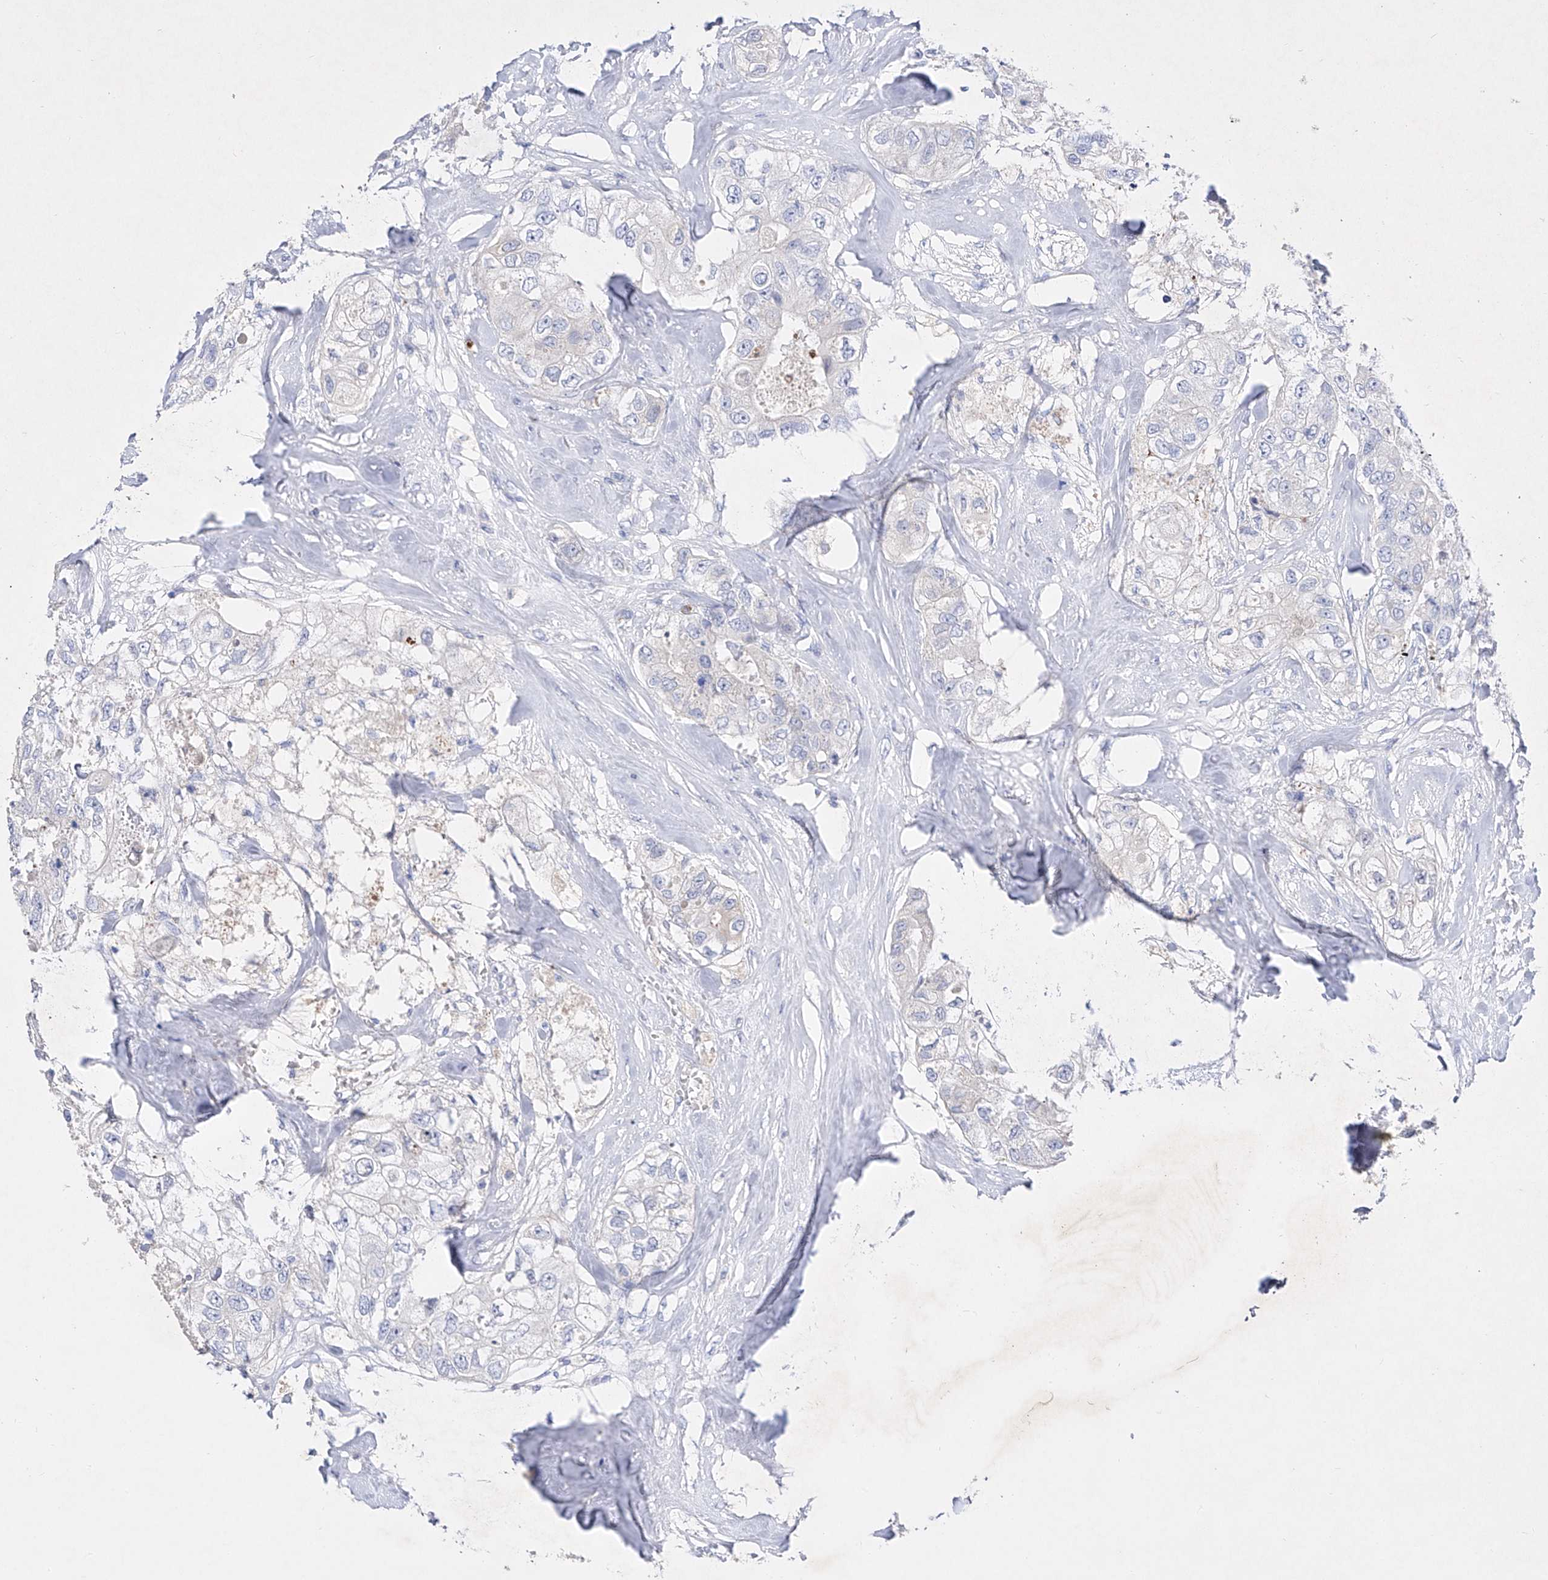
{"staining": {"intensity": "negative", "quantity": "none", "location": "none"}, "tissue": "breast cancer", "cell_type": "Tumor cells", "image_type": "cancer", "snomed": [{"axis": "morphology", "description": "Duct carcinoma"}, {"axis": "topography", "description": "Breast"}], "caption": "This photomicrograph is of infiltrating ductal carcinoma (breast) stained with immunohistochemistry (IHC) to label a protein in brown with the nuclei are counter-stained blue. There is no expression in tumor cells. (Brightfield microscopy of DAB IHC at high magnification).", "gene": "TM7SF2", "patient": {"sex": "female", "age": 62}}